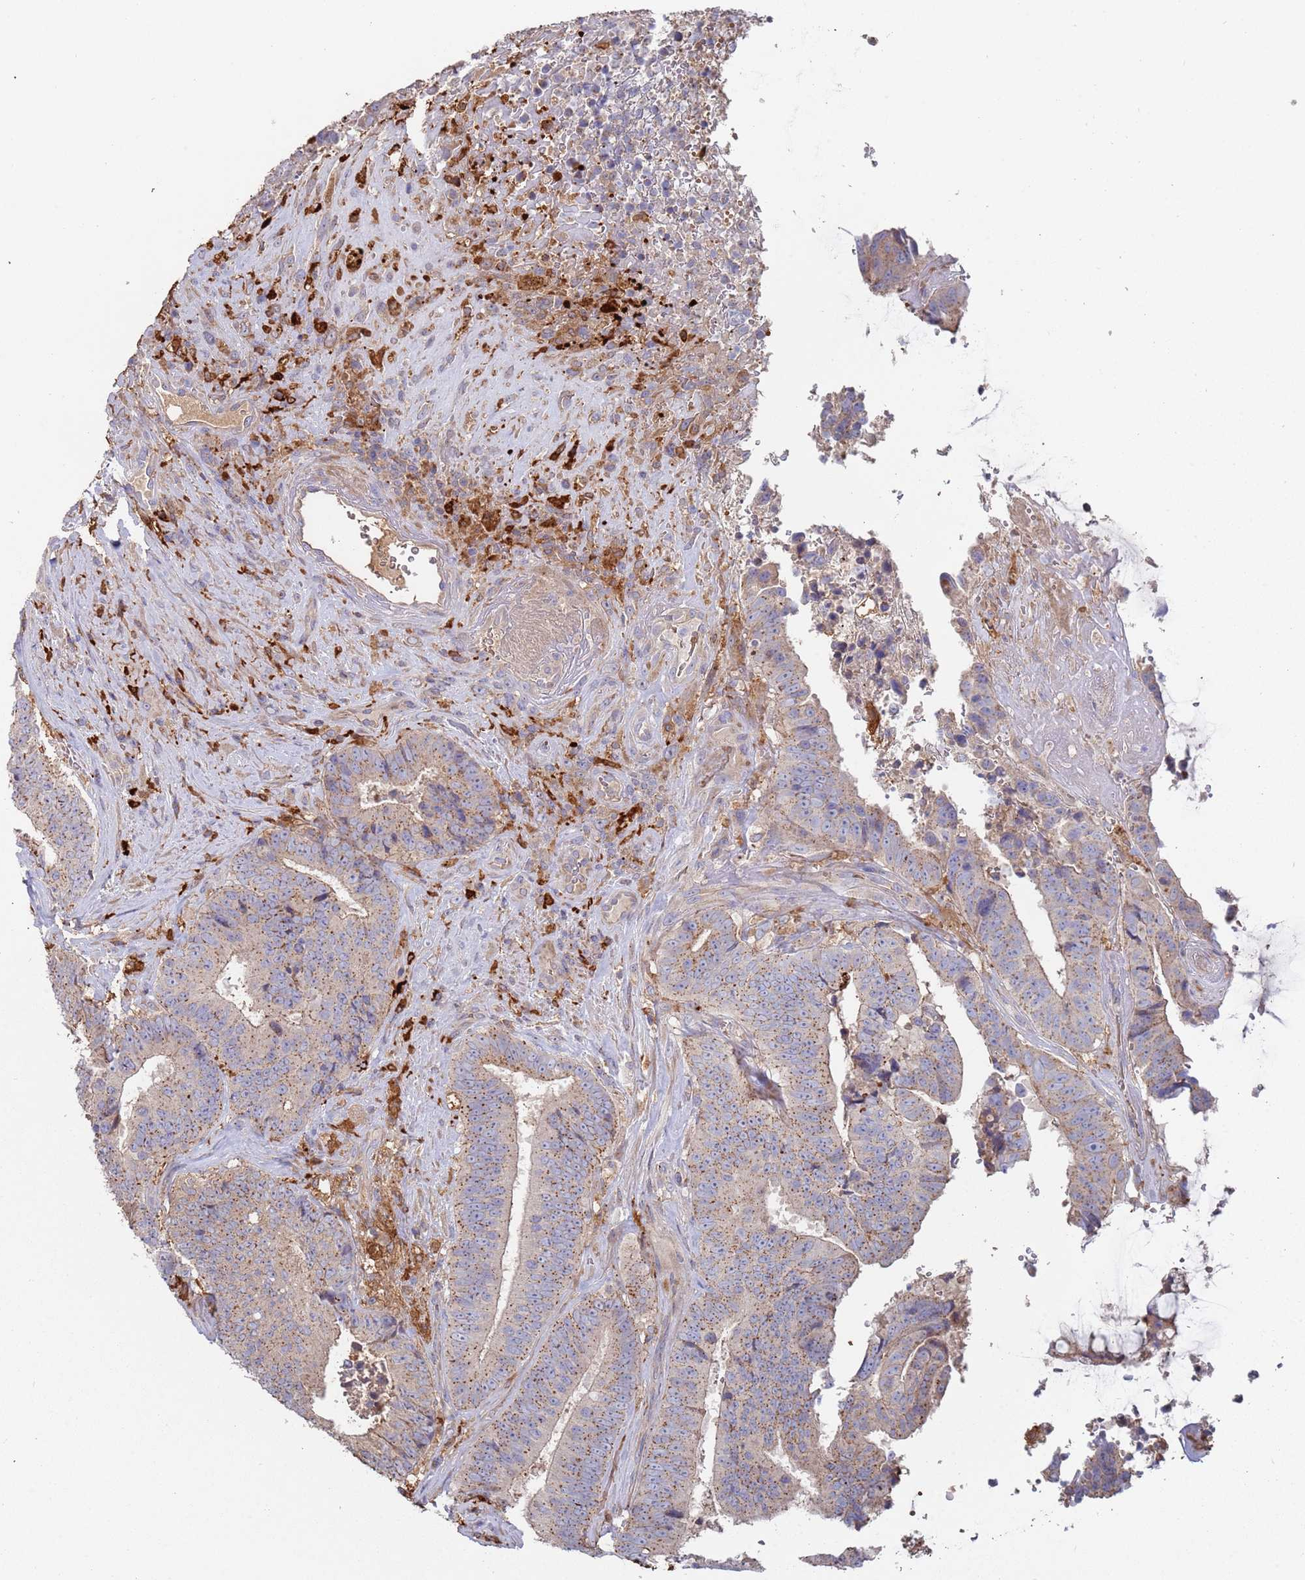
{"staining": {"intensity": "weak", "quantity": "25%-75%", "location": "cytoplasmic/membranous"}, "tissue": "colorectal cancer", "cell_type": "Tumor cells", "image_type": "cancer", "snomed": [{"axis": "morphology", "description": "Adenocarcinoma, NOS"}, {"axis": "topography", "description": "Rectum"}], "caption": "Immunohistochemical staining of human colorectal cancer (adenocarcinoma) demonstrates low levels of weak cytoplasmic/membranous staining in about 25%-75% of tumor cells.", "gene": "MALRD1", "patient": {"sex": "male", "age": 72}}